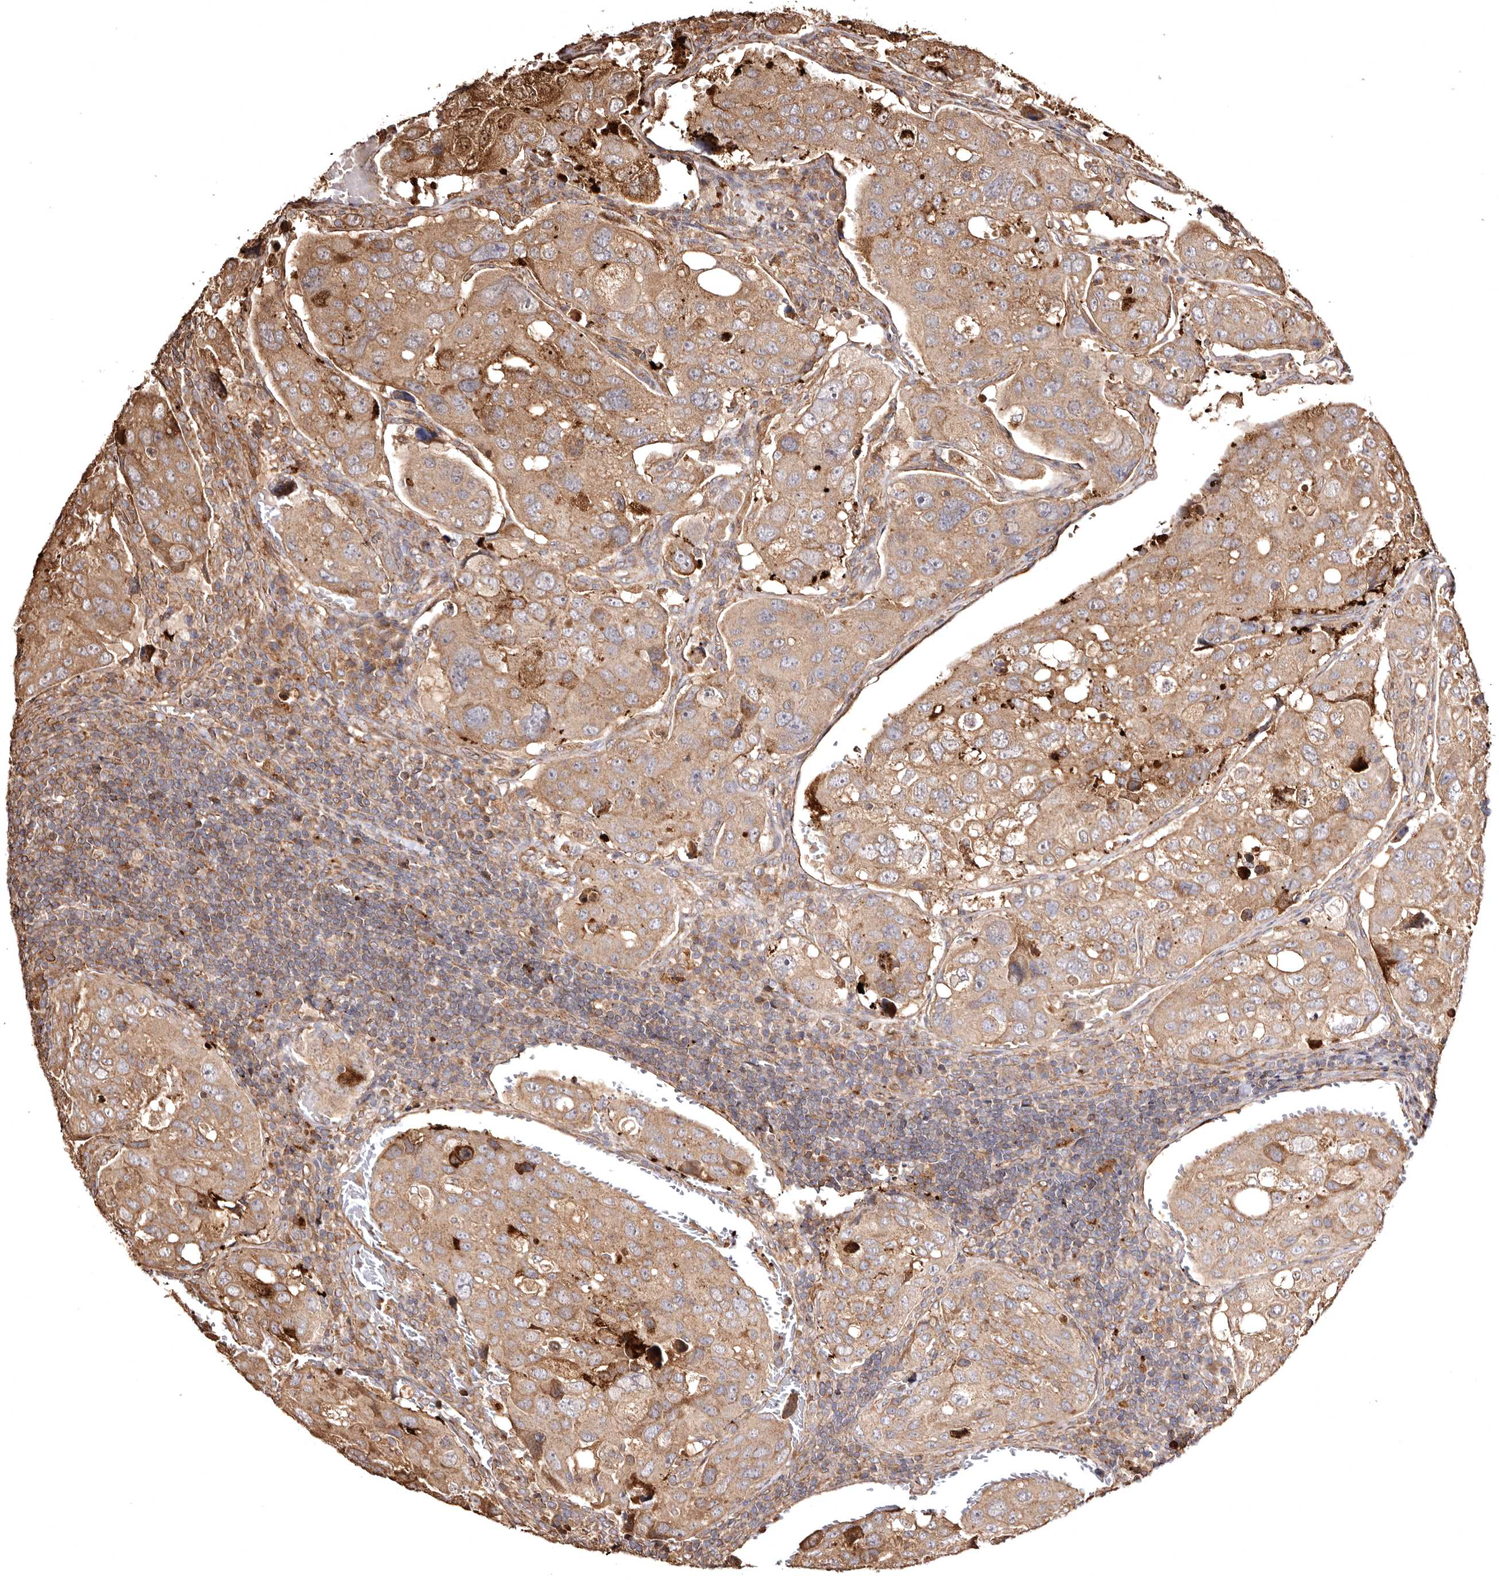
{"staining": {"intensity": "moderate", "quantity": ">75%", "location": "cytoplasmic/membranous"}, "tissue": "urothelial cancer", "cell_type": "Tumor cells", "image_type": "cancer", "snomed": [{"axis": "morphology", "description": "Urothelial carcinoma, High grade"}, {"axis": "topography", "description": "Lymph node"}, {"axis": "topography", "description": "Urinary bladder"}], "caption": "Immunohistochemistry (IHC) of high-grade urothelial carcinoma demonstrates medium levels of moderate cytoplasmic/membranous staining in approximately >75% of tumor cells. (Brightfield microscopy of DAB IHC at high magnification).", "gene": "MACC1", "patient": {"sex": "male", "age": 51}}